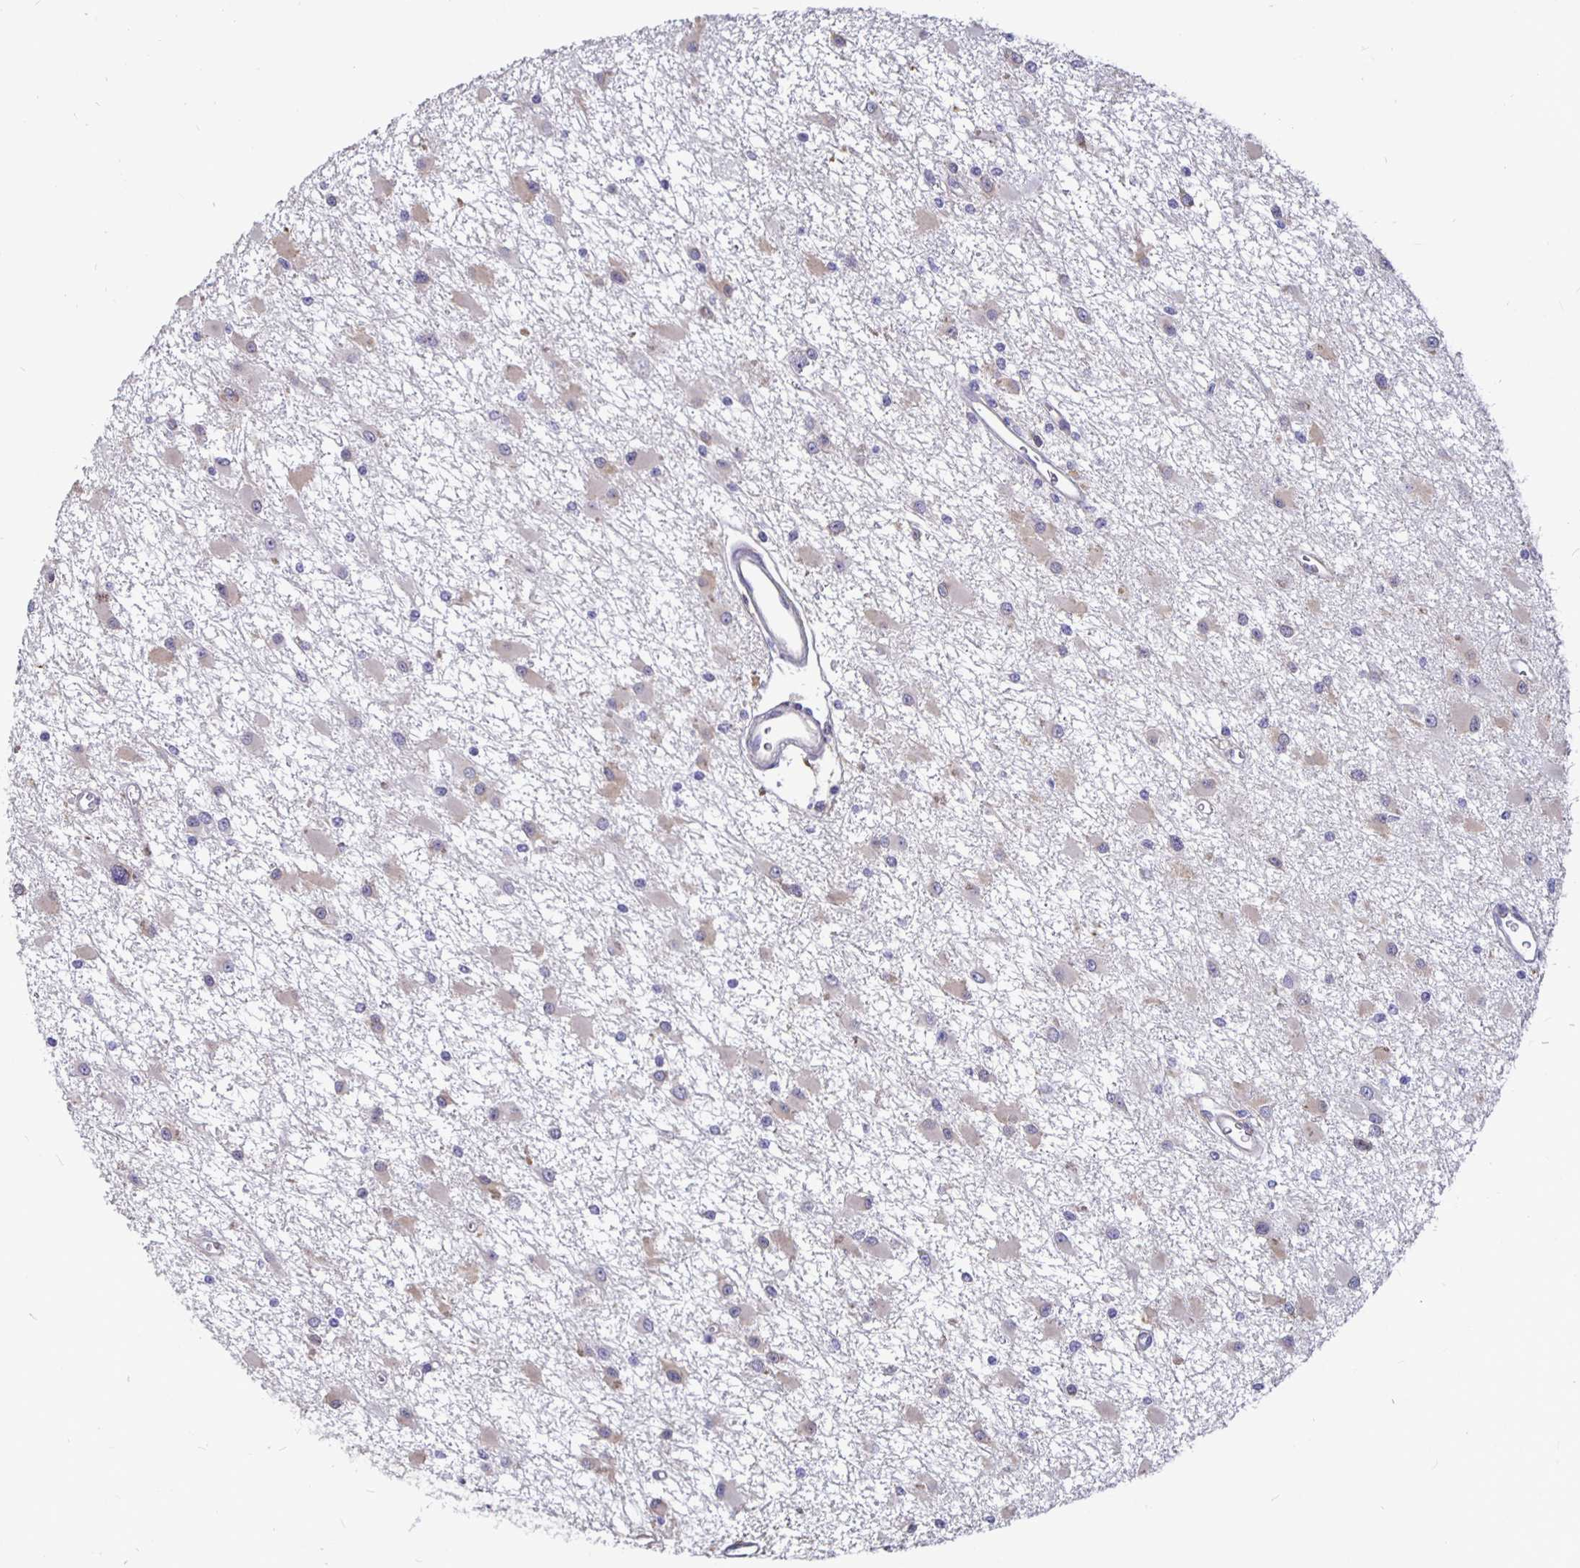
{"staining": {"intensity": "weak", "quantity": "<25%", "location": "cytoplasmic/membranous"}, "tissue": "glioma", "cell_type": "Tumor cells", "image_type": "cancer", "snomed": [{"axis": "morphology", "description": "Glioma, malignant, High grade"}, {"axis": "topography", "description": "Brain"}], "caption": "This is an IHC micrograph of glioma. There is no expression in tumor cells.", "gene": "DNAI2", "patient": {"sex": "male", "age": 54}}